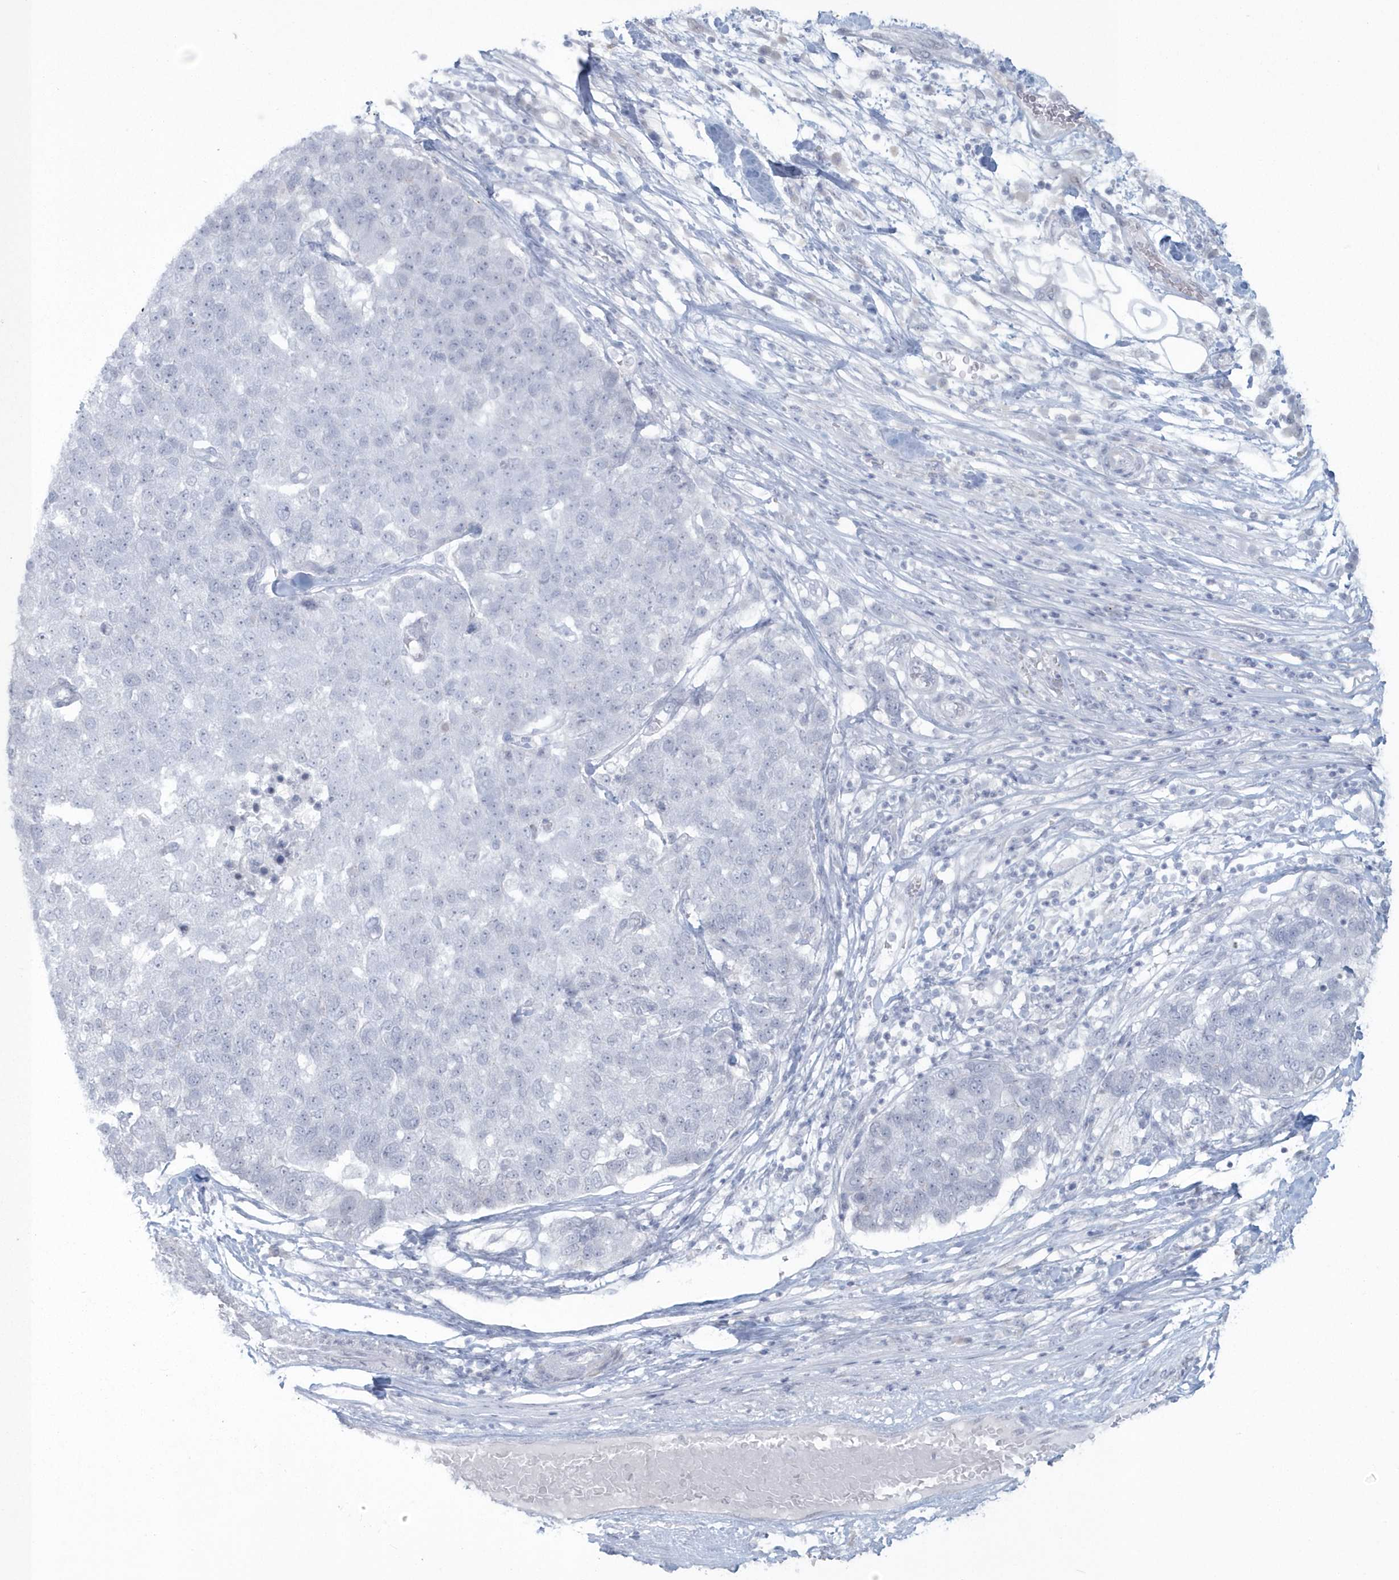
{"staining": {"intensity": "moderate", "quantity": "<25%", "location": "nuclear"}, "tissue": "pancreatic cancer", "cell_type": "Tumor cells", "image_type": "cancer", "snomed": [{"axis": "morphology", "description": "Adenocarcinoma, NOS"}, {"axis": "topography", "description": "Pancreas"}], "caption": "Human pancreatic adenocarcinoma stained with a brown dye reveals moderate nuclear positive expression in about <25% of tumor cells.", "gene": "EPB41L4A", "patient": {"sex": "female", "age": 61}}